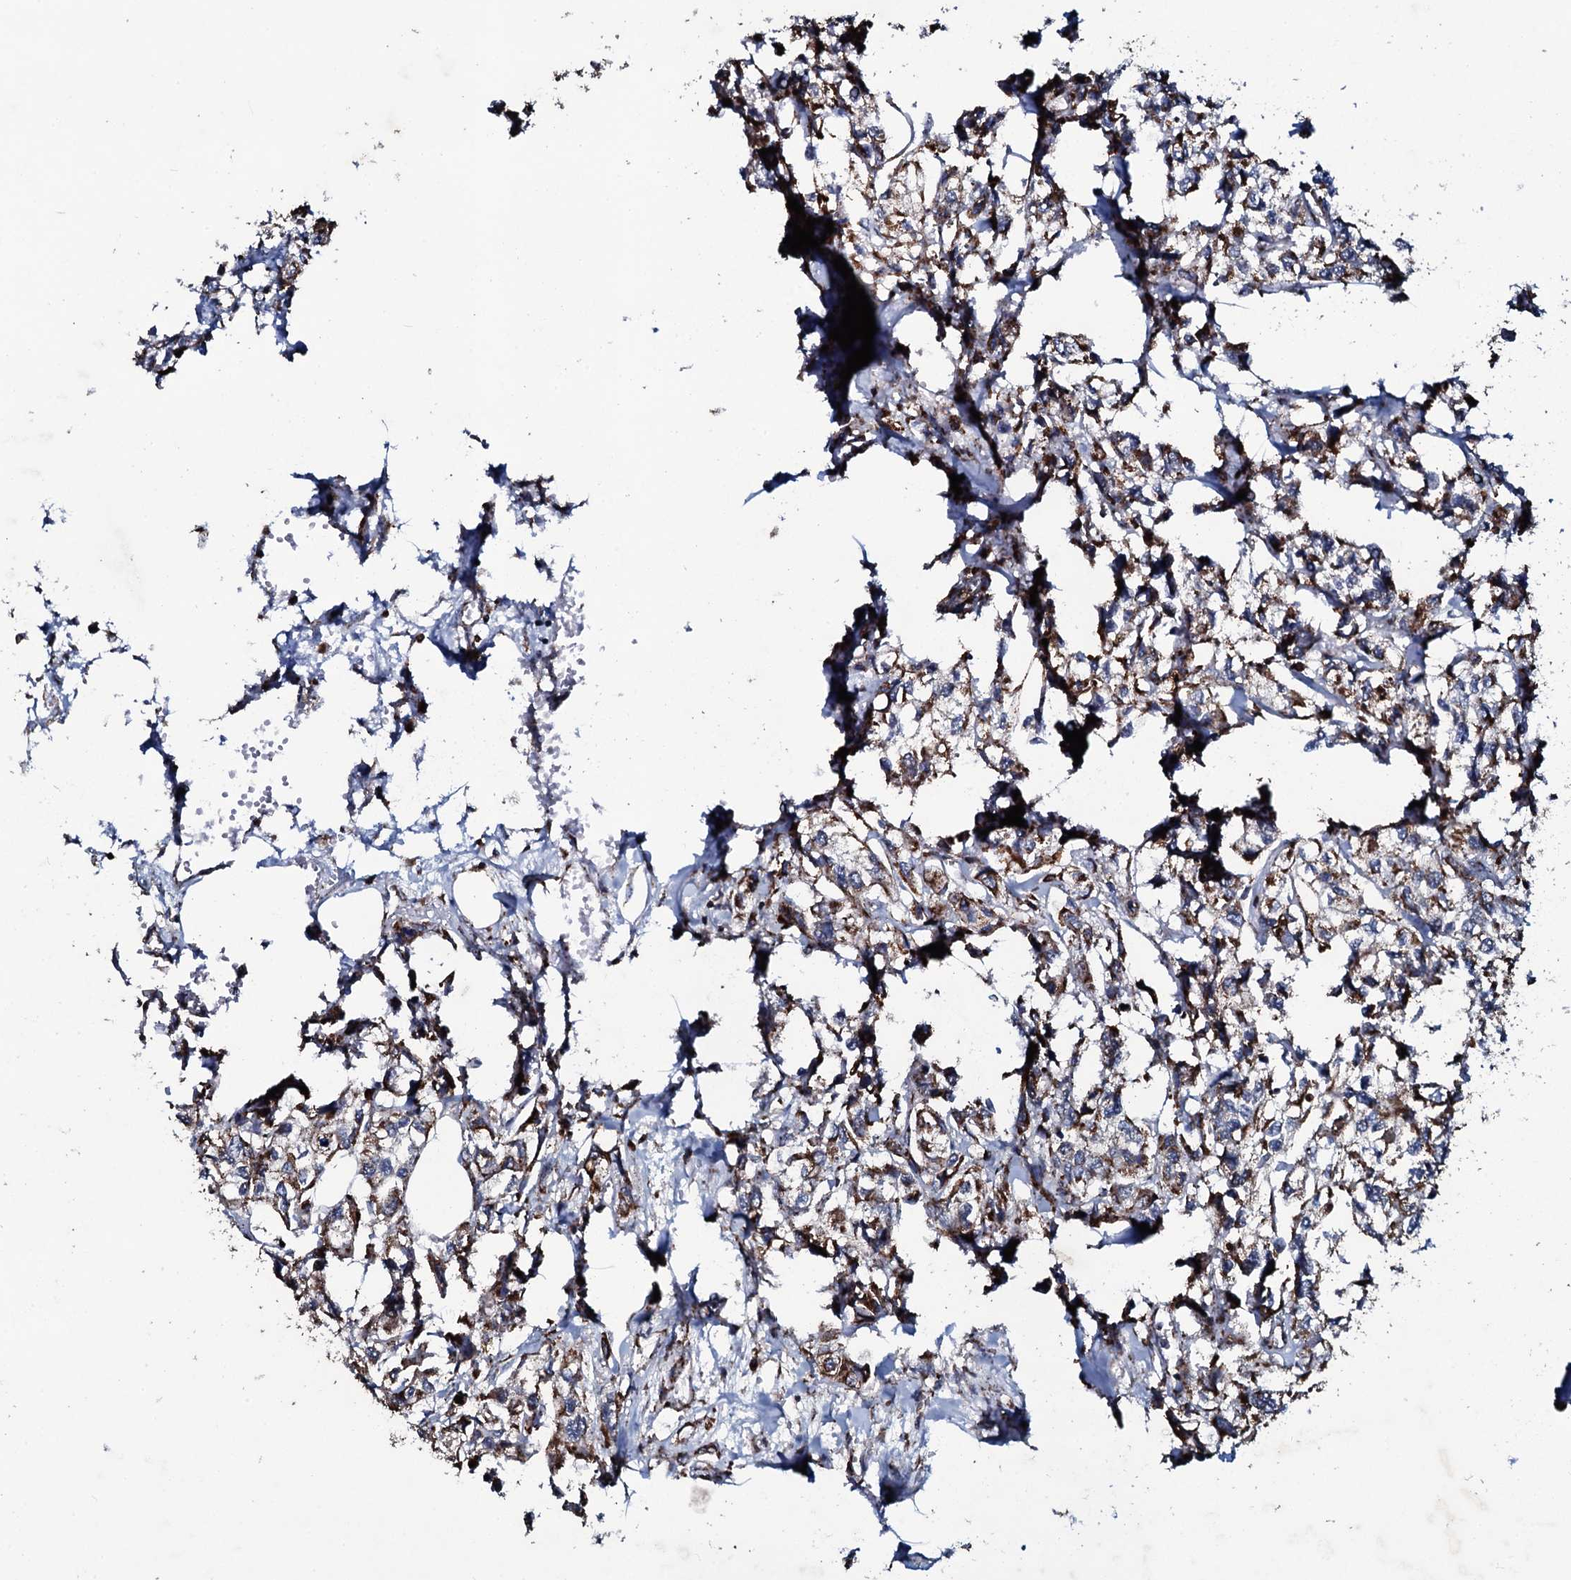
{"staining": {"intensity": "moderate", "quantity": ">75%", "location": "cytoplasmic/membranous"}, "tissue": "urothelial cancer", "cell_type": "Tumor cells", "image_type": "cancer", "snomed": [{"axis": "morphology", "description": "Urothelial carcinoma, High grade"}, {"axis": "topography", "description": "Urinary bladder"}], "caption": "Human high-grade urothelial carcinoma stained with a brown dye exhibits moderate cytoplasmic/membranous positive expression in approximately >75% of tumor cells.", "gene": "DYNC2I2", "patient": {"sex": "male", "age": 67}}